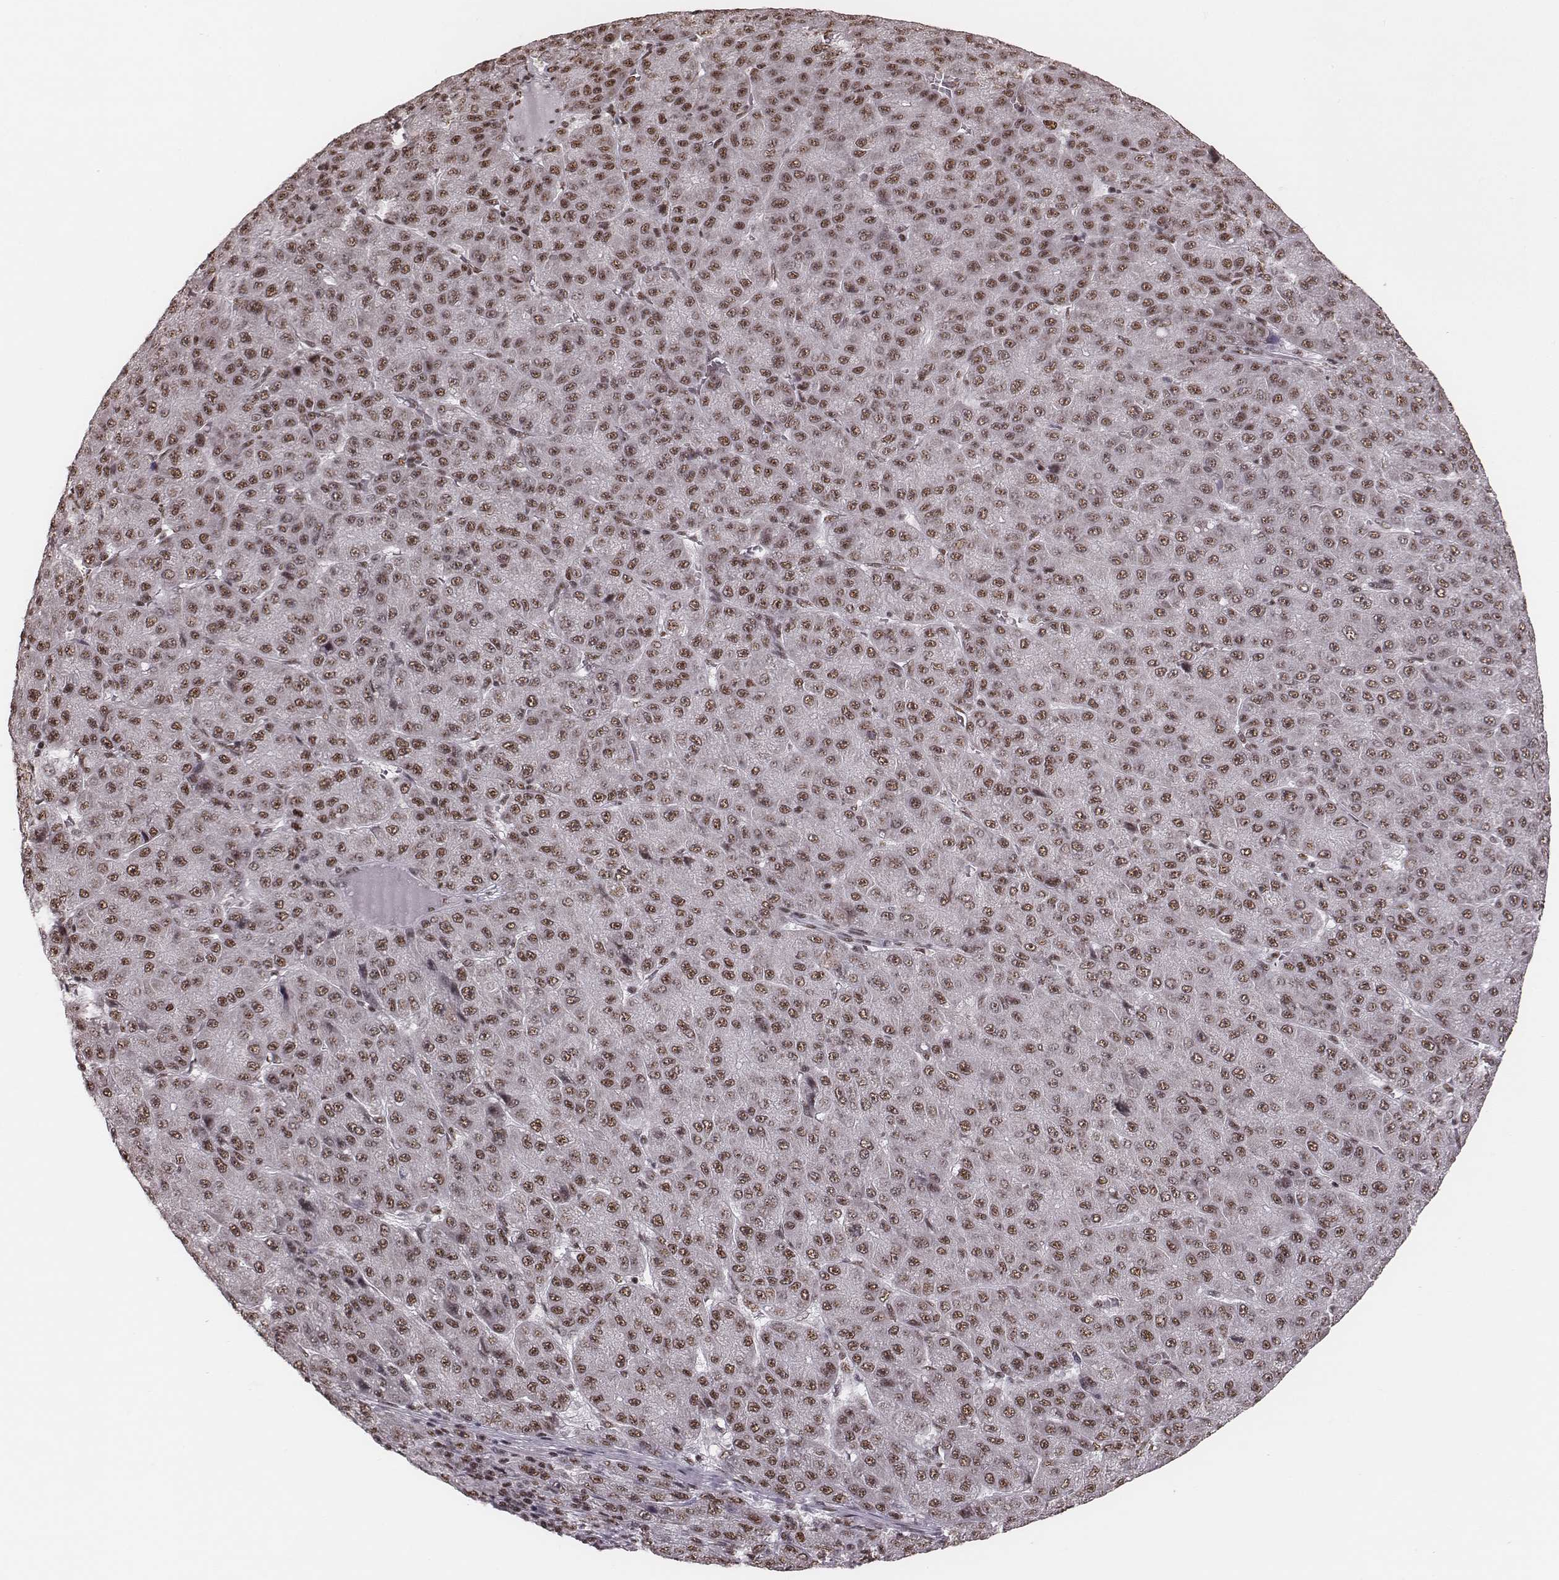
{"staining": {"intensity": "moderate", "quantity": ">75%", "location": "nuclear"}, "tissue": "liver cancer", "cell_type": "Tumor cells", "image_type": "cancer", "snomed": [{"axis": "morphology", "description": "Carcinoma, Hepatocellular, NOS"}, {"axis": "topography", "description": "Liver"}], "caption": "Immunohistochemical staining of human liver hepatocellular carcinoma shows moderate nuclear protein positivity in about >75% of tumor cells. (Stains: DAB (3,3'-diaminobenzidine) in brown, nuclei in blue, Microscopy: brightfield microscopy at high magnification).", "gene": "LUC7L", "patient": {"sex": "male", "age": 67}}